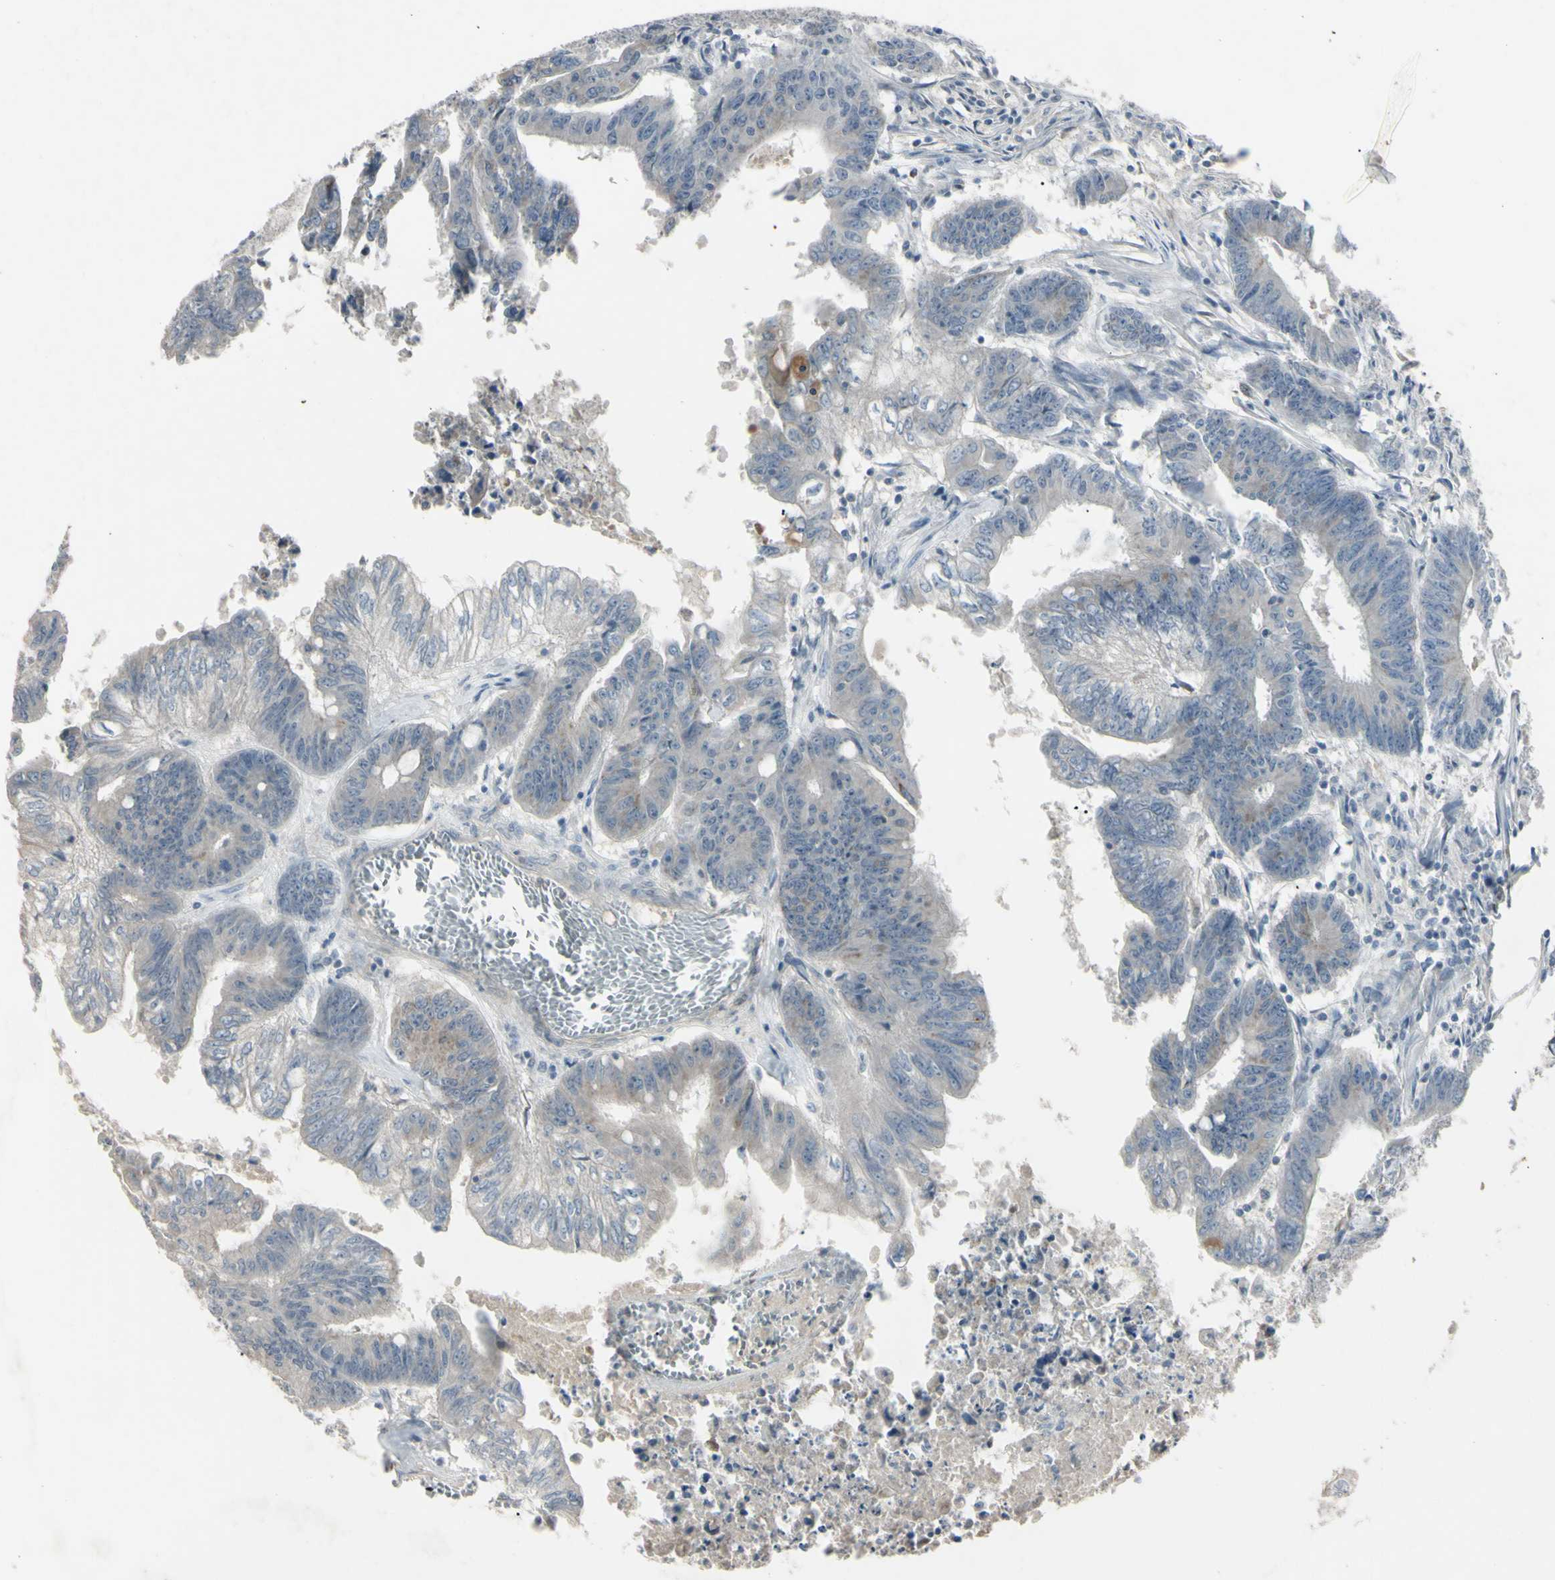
{"staining": {"intensity": "negative", "quantity": "none", "location": "none"}, "tissue": "colorectal cancer", "cell_type": "Tumor cells", "image_type": "cancer", "snomed": [{"axis": "morphology", "description": "Adenocarcinoma, NOS"}, {"axis": "topography", "description": "Colon"}], "caption": "Colorectal adenocarcinoma stained for a protein using immunohistochemistry (IHC) shows no positivity tumor cells.", "gene": "PIAS4", "patient": {"sex": "male", "age": 45}}